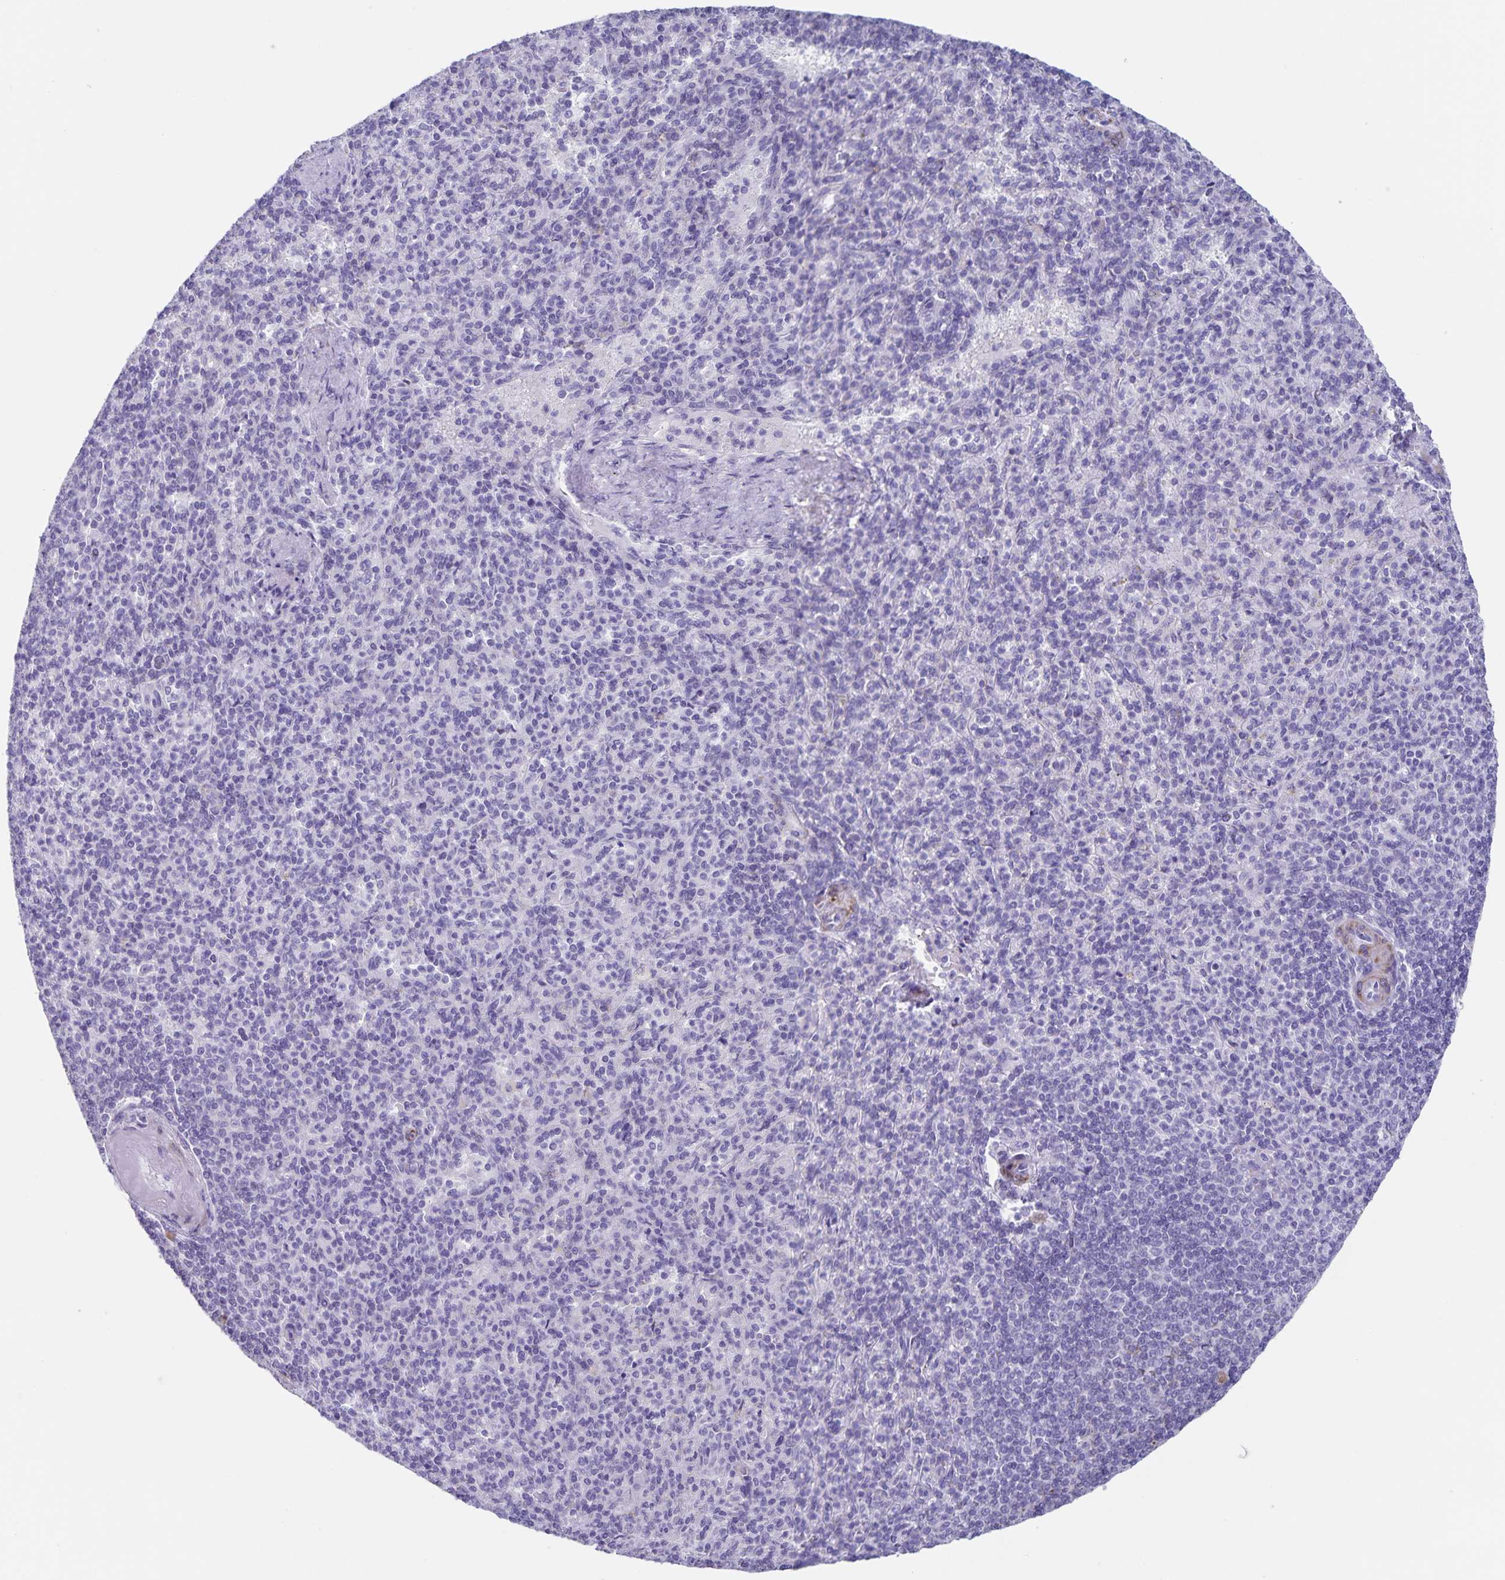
{"staining": {"intensity": "negative", "quantity": "none", "location": "none"}, "tissue": "spleen", "cell_type": "Cells in red pulp", "image_type": "normal", "snomed": [{"axis": "morphology", "description": "Normal tissue, NOS"}, {"axis": "topography", "description": "Spleen"}], "caption": "This is an immunohistochemistry histopathology image of unremarkable human spleen. There is no staining in cells in red pulp.", "gene": "SYNM", "patient": {"sex": "female", "age": 74}}